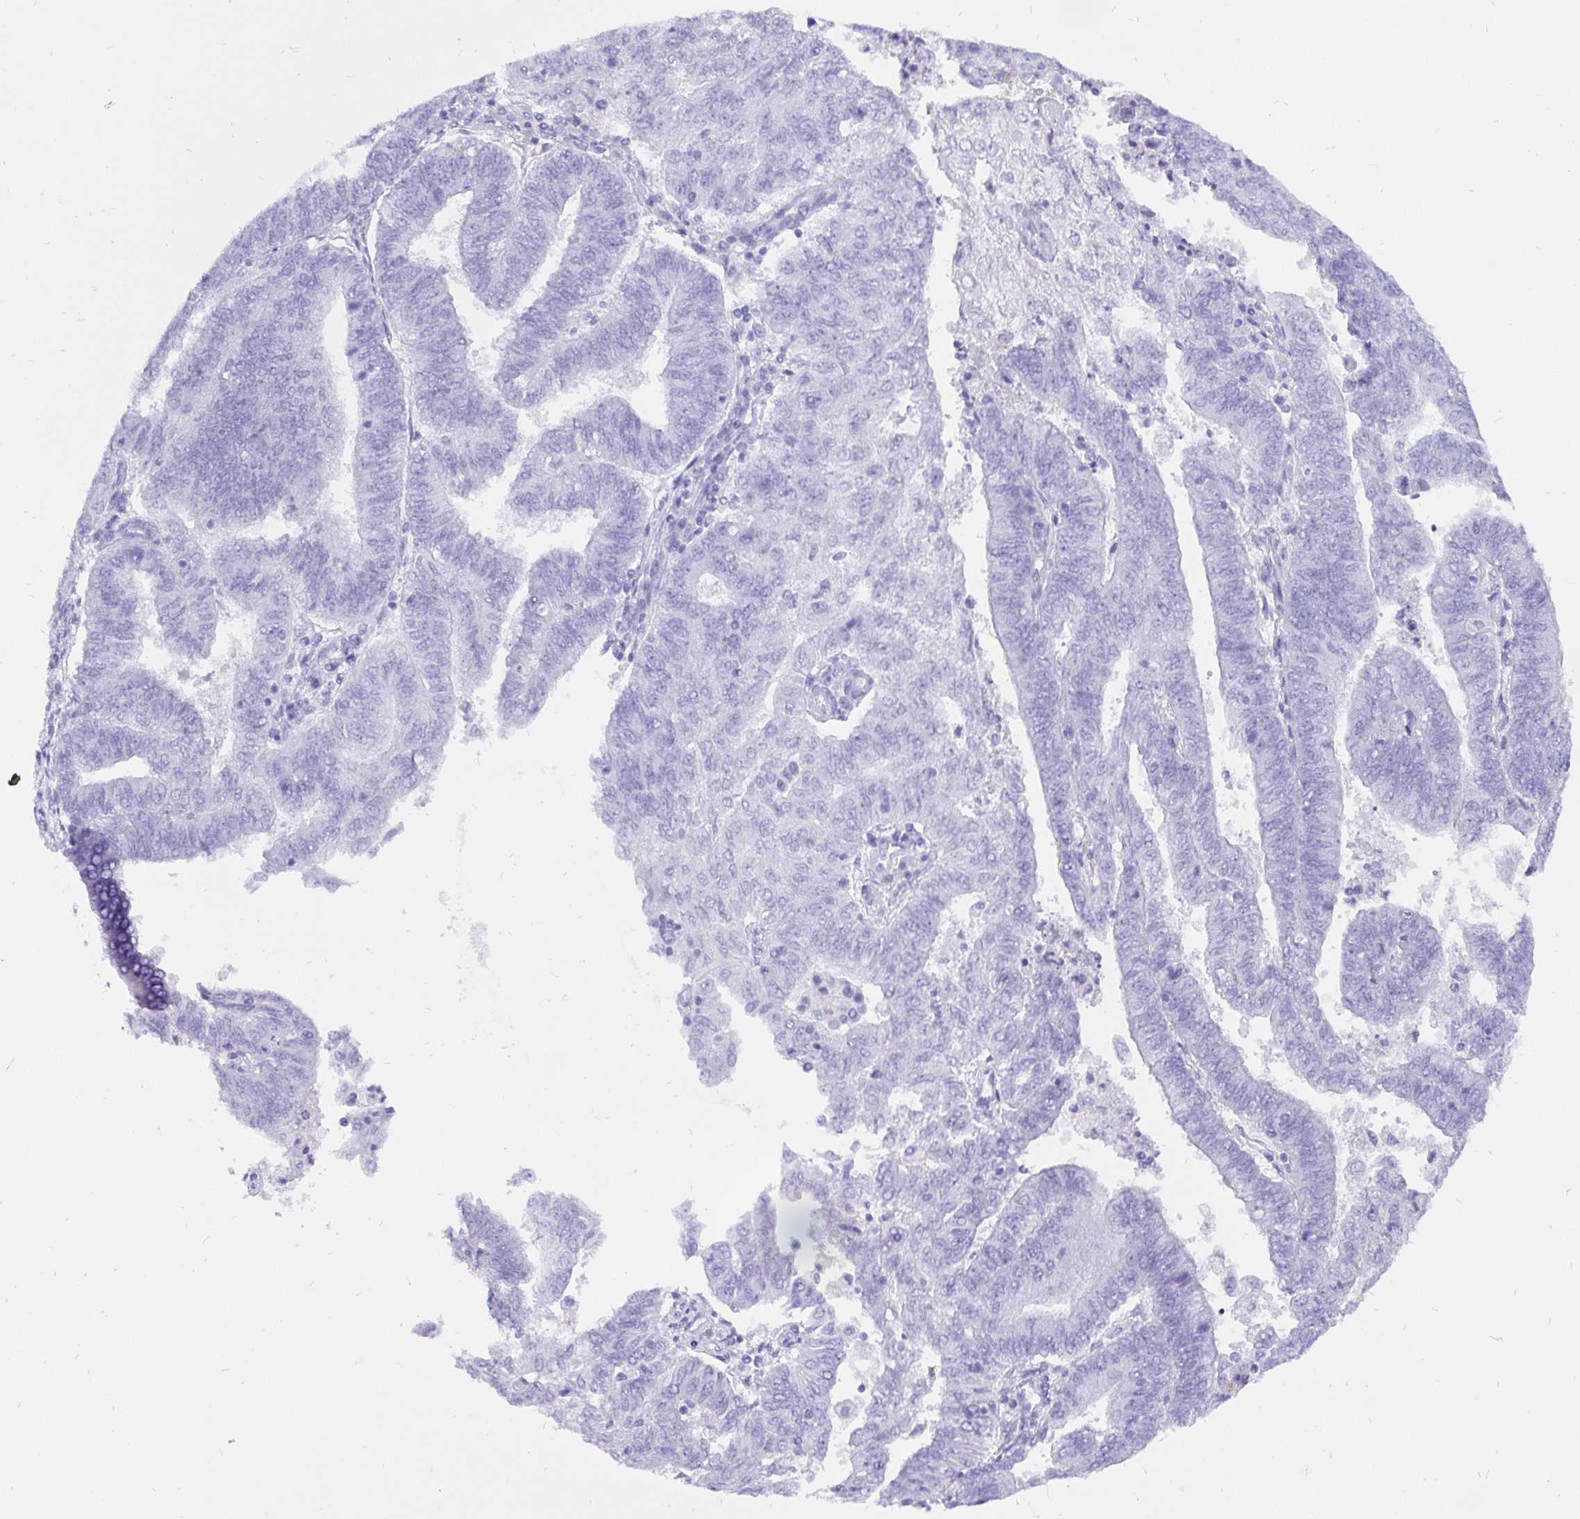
{"staining": {"intensity": "negative", "quantity": "none", "location": "none"}, "tissue": "endometrial cancer", "cell_type": "Tumor cells", "image_type": "cancer", "snomed": [{"axis": "morphology", "description": "Adenocarcinoma, NOS"}, {"axis": "topography", "description": "Endometrium"}], "caption": "Immunohistochemical staining of human endometrial cancer (adenocarcinoma) demonstrates no significant expression in tumor cells.", "gene": "KRT13", "patient": {"sex": "female", "age": 82}}